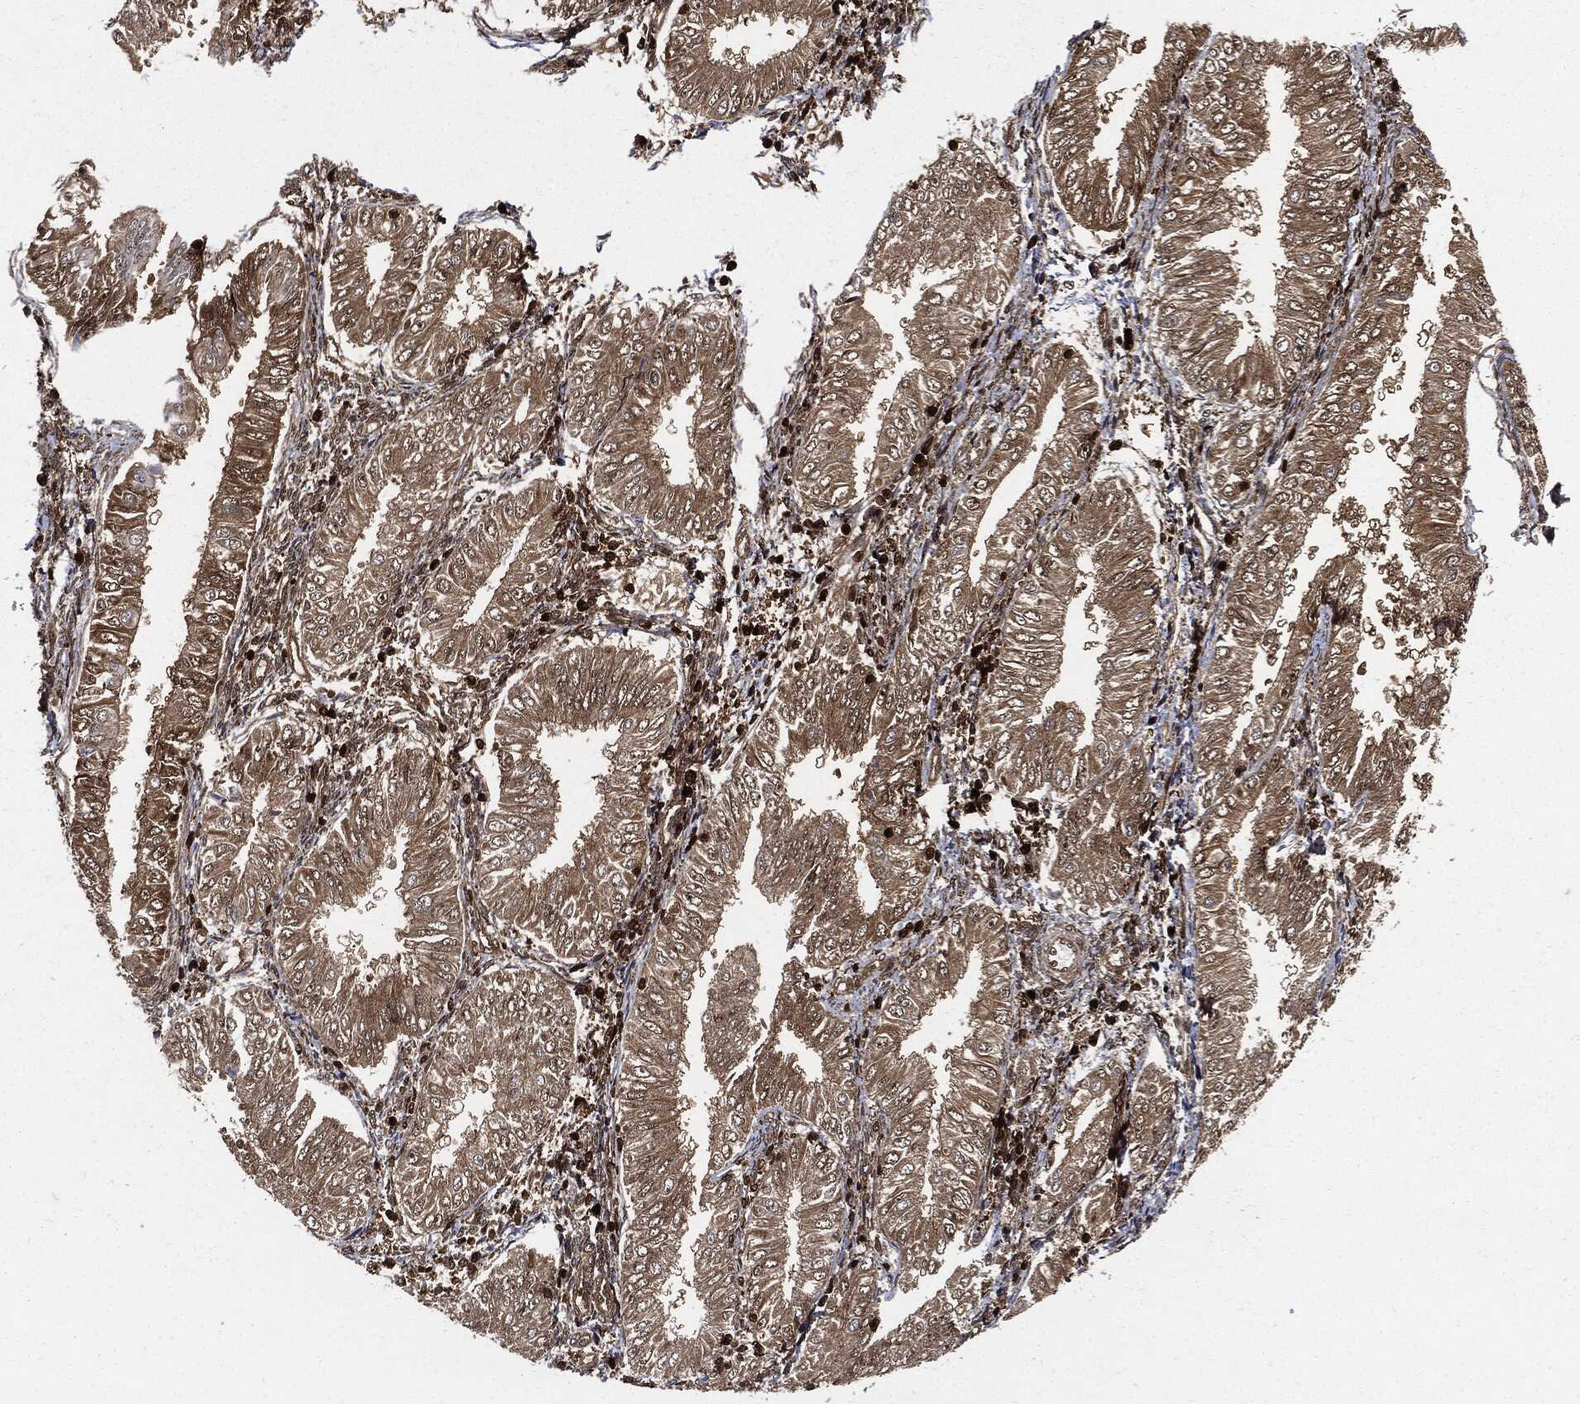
{"staining": {"intensity": "moderate", "quantity": ">75%", "location": "cytoplasmic/membranous"}, "tissue": "endometrial cancer", "cell_type": "Tumor cells", "image_type": "cancer", "snomed": [{"axis": "morphology", "description": "Adenocarcinoma, NOS"}, {"axis": "topography", "description": "Endometrium"}], "caption": "The image exhibits a brown stain indicating the presence of a protein in the cytoplasmic/membranous of tumor cells in adenocarcinoma (endometrial).", "gene": "YWHAB", "patient": {"sex": "female", "age": 53}}